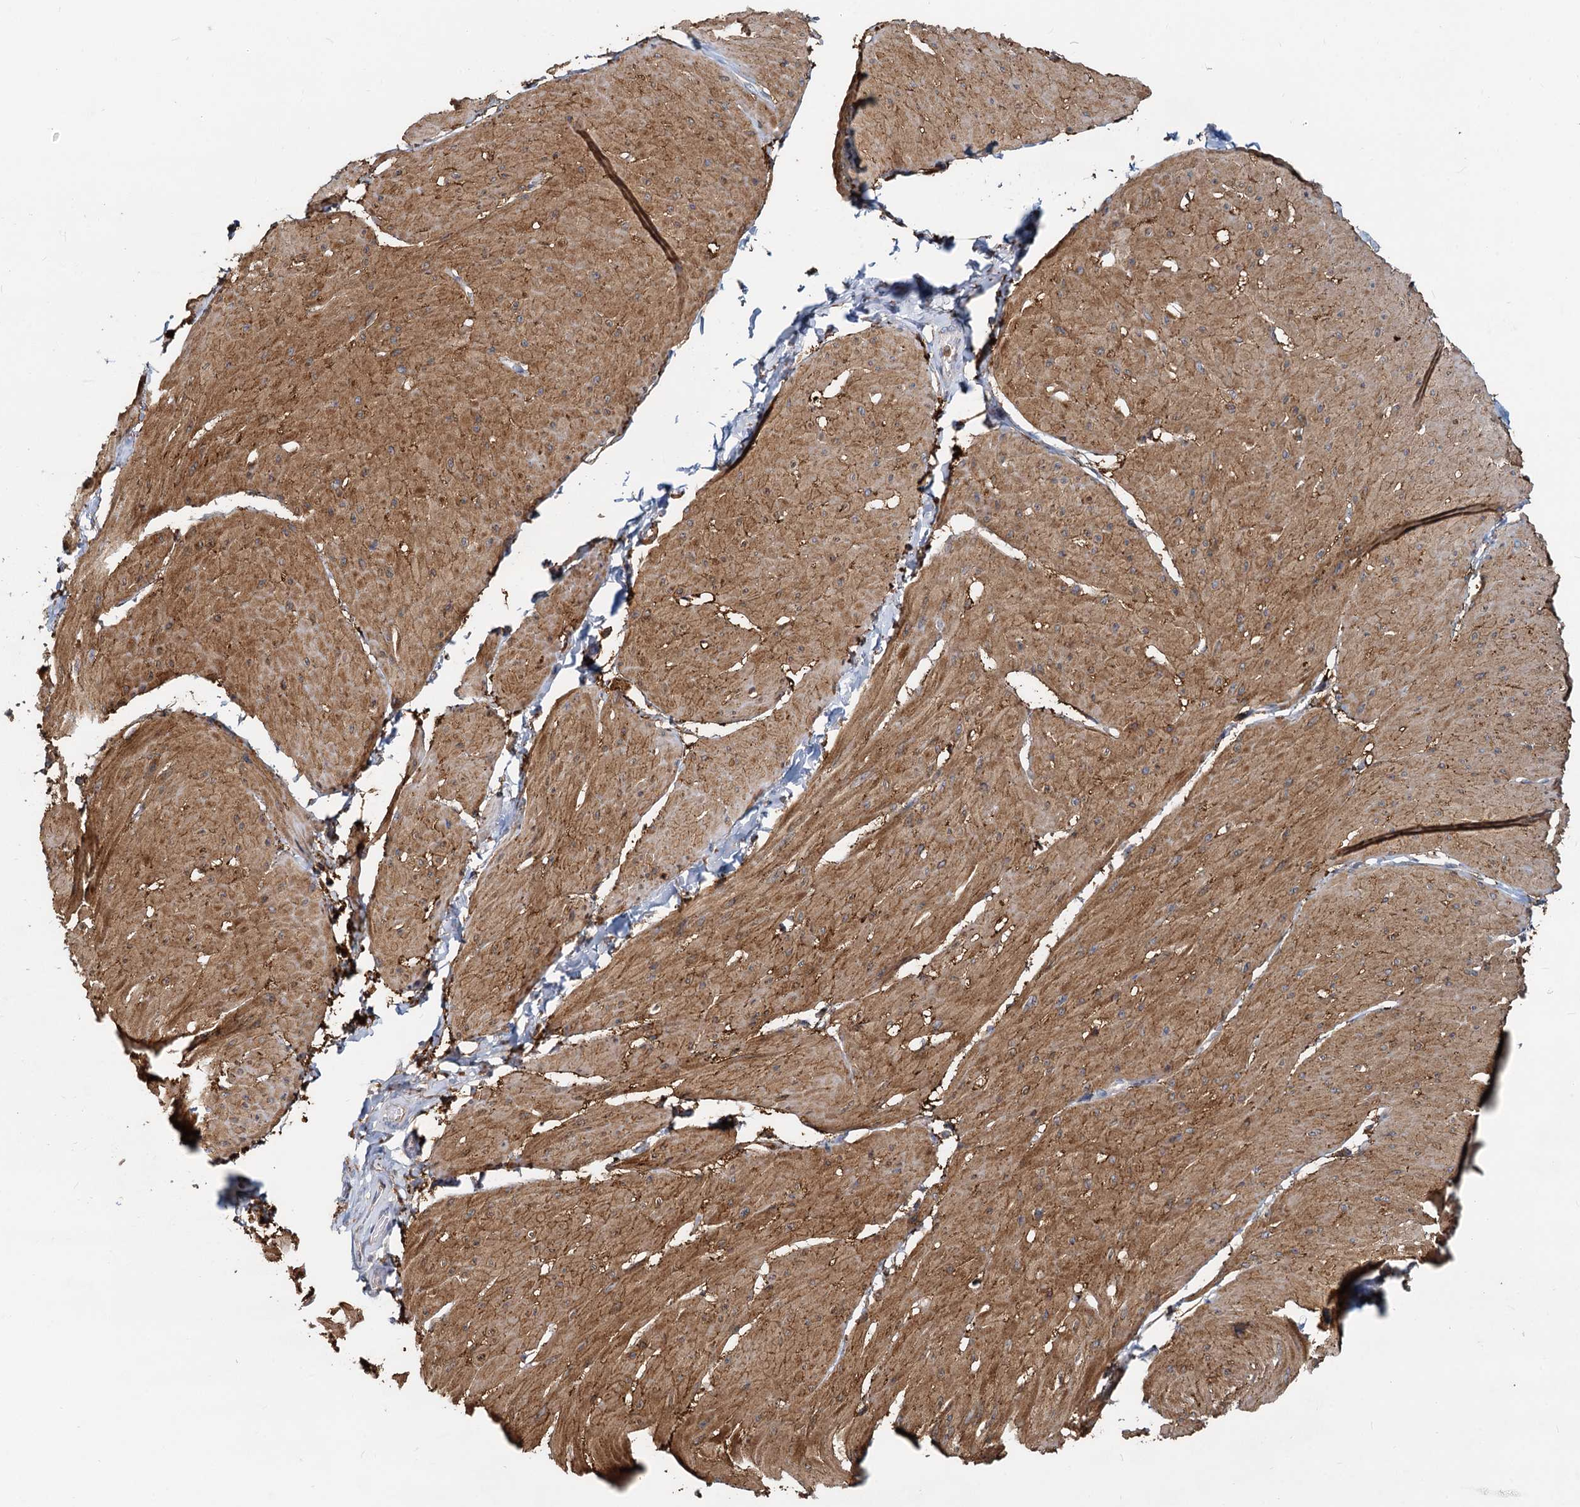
{"staining": {"intensity": "moderate", "quantity": "25%-75%", "location": "cytoplasmic/membranous"}, "tissue": "smooth muscle", "cell_type": "Smooth muscle cells", "image_type": "normal", "snomed": [{"axis": "morphology", "description": "Urothelial carcinoma, High grade"}, {"axis": "topography", "description": "Urinary bladder"}], "caption": "DAB immunohistochemical staining of benign smooth muscle demonstrates moderate cytoplasmic/membranous protein positivity in about 25%-75% of smooth muscle cells. The protein is shown in brown color, while the nuclei are stained blue.", "gene": "LNX2", "patient": {"sex": "male", "age": 46}}